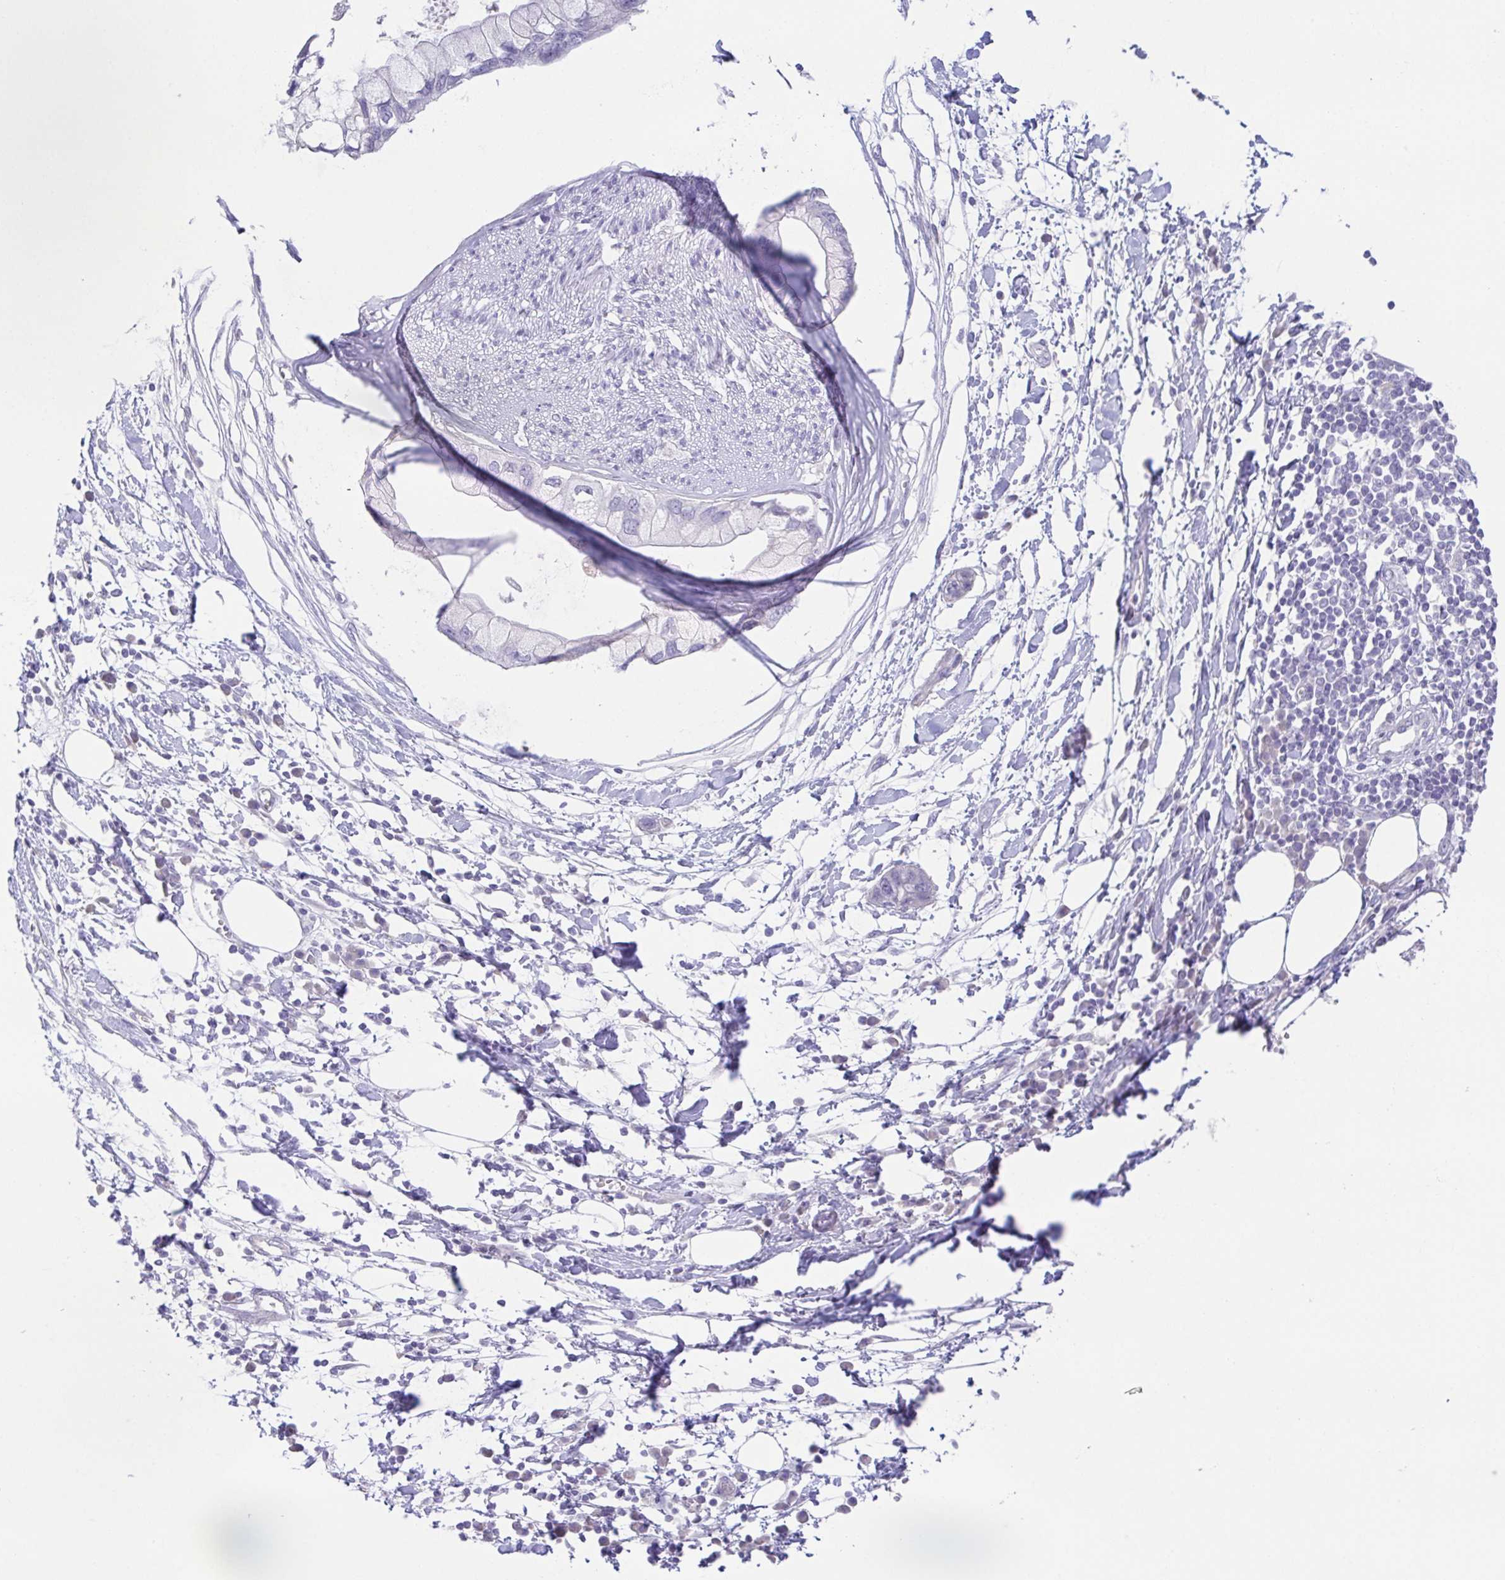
{"staining": {"intensity": "negative", "quantity": "none", "location": "none"}, "tissue": "pancreatic cancer", "cell_type": "Tumor cells", "image_type": "cancer", "snomed": [{"axis": "morphology", "description": "Adenocarcinoma, NOS"}, {"axis": "topography", "description": "Pancreas"}], "caption": "The micrograph reveals no significant positivity in tumor cells of adenocarcinoma (pancreatic).", "gene": "HAPLN2", "patient": {"sex": "female", "age": 73}}